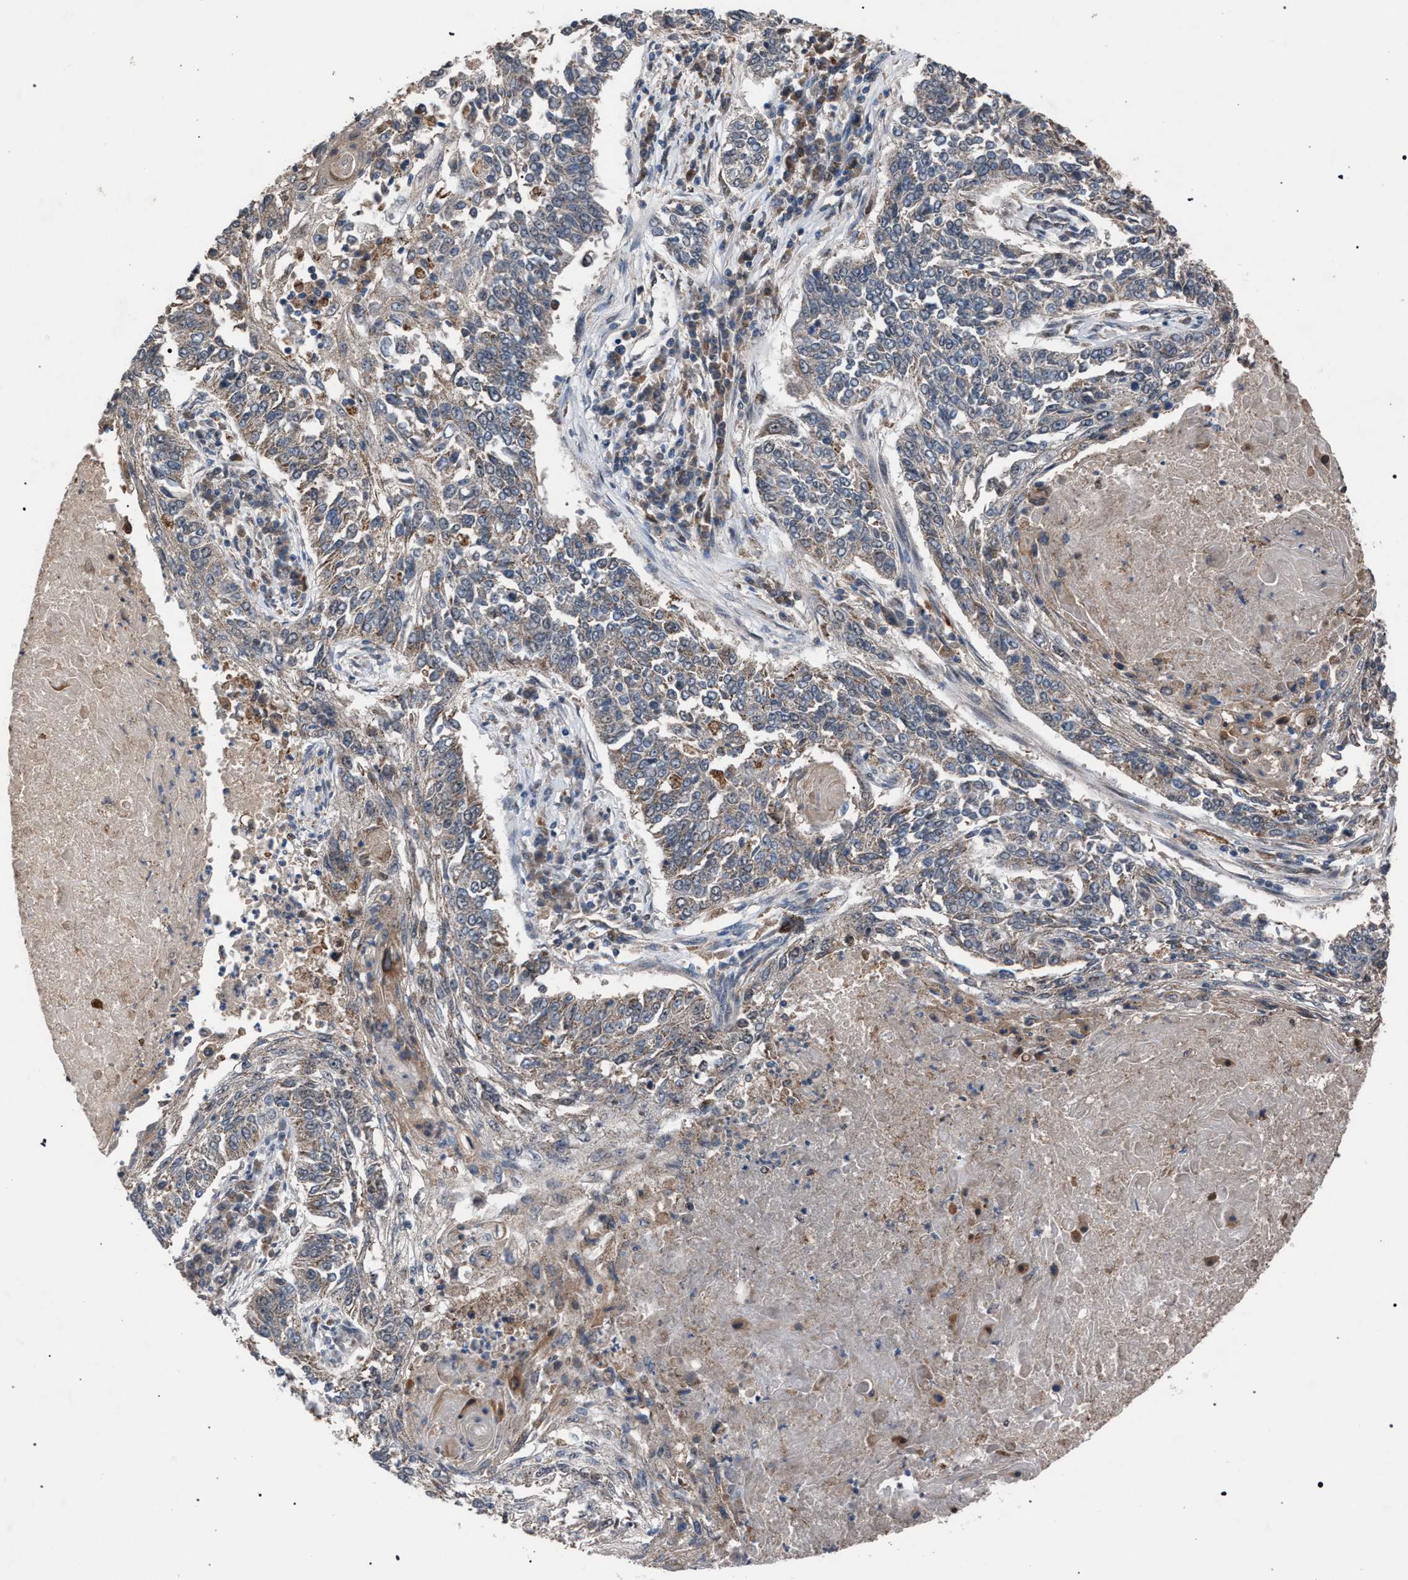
{"staining": {"intensity": "weak", "quantity": "25%-75%", "location": "cytoplasmic/membranous"}, "tissue": "lung cancer", "cell_type": "Tumor cells", "image_type": "cancer", "snomed": [{"axis": "morphology", "description": "Normal tissue, NOS"}, {"axis": "morphology", "description": "Squamous cell carcinoma, NOS"}, {"axis": "topography", "description": "Cartilage tissue"}, {"axis": "topography", "description": "Bronchus"}, {"axis": "topography", "description": "Lung"}], "caption": "The histopathology image shows a brown stain indicating the presence of a protein in the cytoplasmic/membranous of tumor cells in lung cancer (squamous cell carcinoma).", "gene": "HSD17B4", "patient": {"sex": "female", "age": 49}}